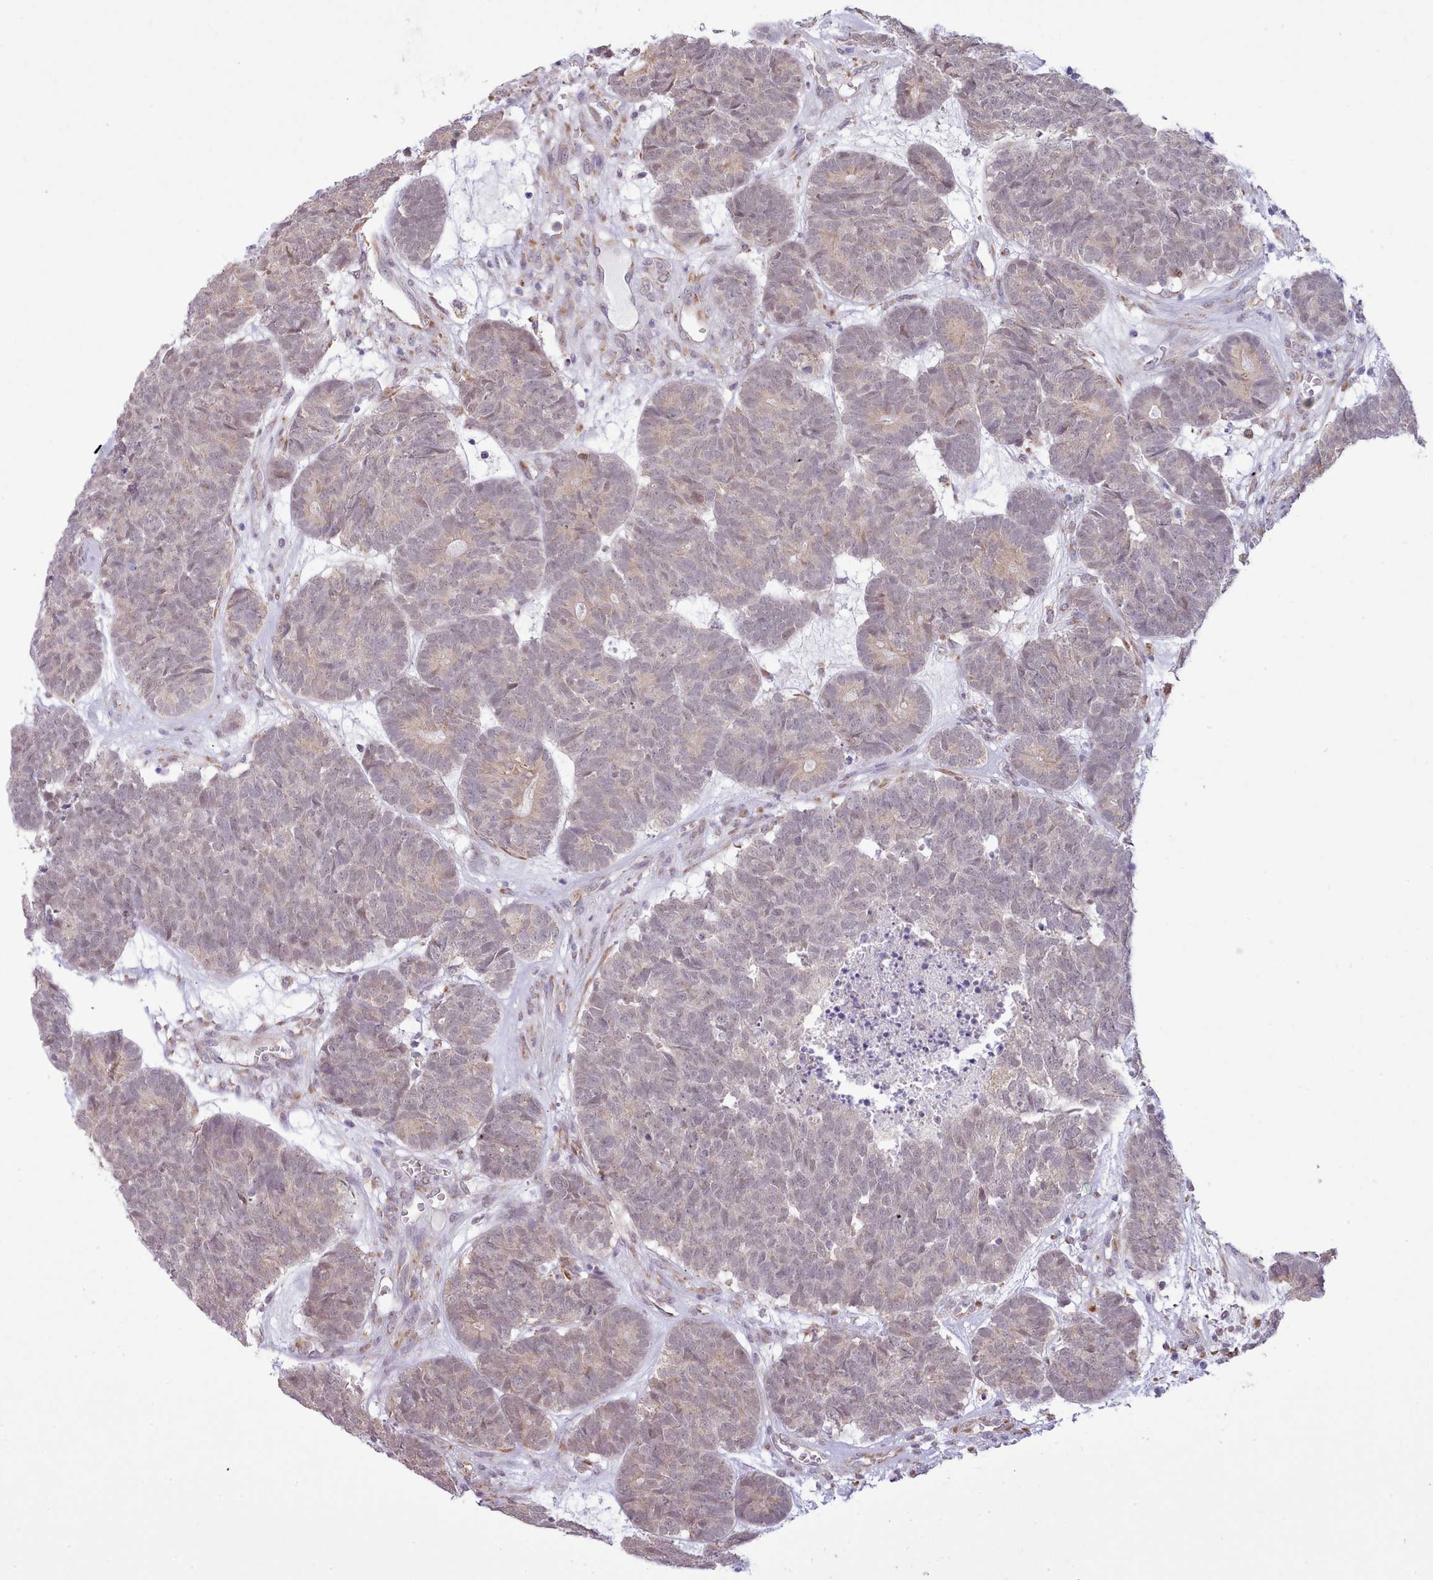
{"staining": {"intensity": "weak", "quantity": "25%-75%", "location": "cytoplasmic/membranous,nuclear"}, "tissue": "head and neck cancer", "cell_type": "Tumor cells", "image_type": "cancer", "snomed": [{"axis": "morphology", "description": "Adenocarcinoma, NOS"}, {"axis": "topography", "description": "Head-Neck"}], "caption": "Tumor cells exhibit low levels of weak cytoplasmic/membranous and nuclear expression in about 25%-75% of cells in human head and neck cancer. (brown staining indicates protein expression, while blue staining denotes nuclei).", "gene": "SEC61B", "patient": {"sex": "female", "age": 81}}